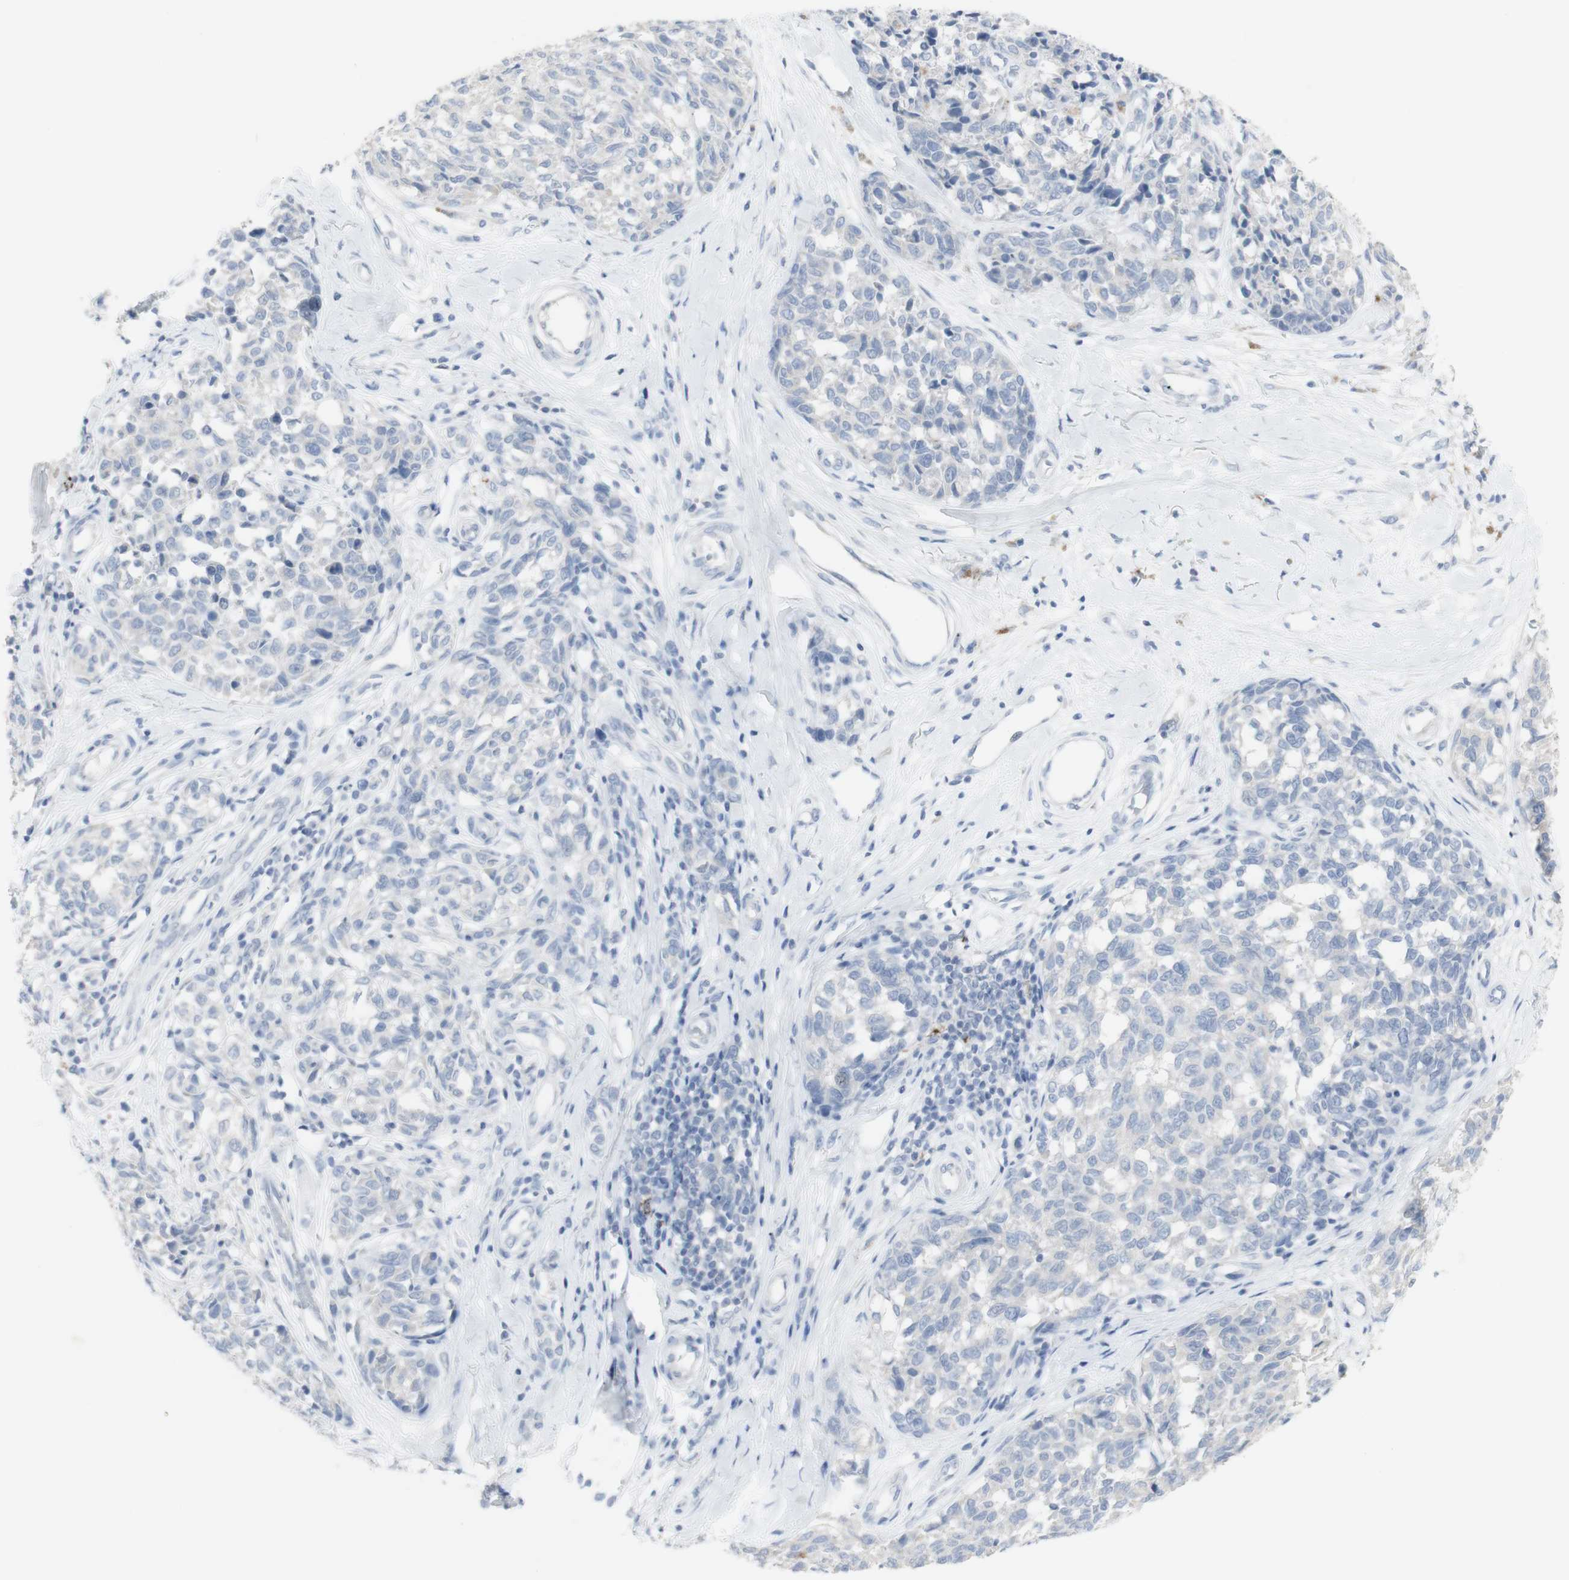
{"staining": {"intensity": "negative", "quantity": "none", "location": "none"}, "tissue": "melanoma", "cell_type": "Tumor cells", "image_type": "cancer", "snomed": [{"axis": "morphology", "description": "Malignant melanoma, NOS"}, {"axis": "topography", "description": "Skin"}], "caption": "Micrograph shows no protein staining in tumor cells of melanoma tissue.", "gene": "CD207", "patient": {"sex": "female", "age": 64}}